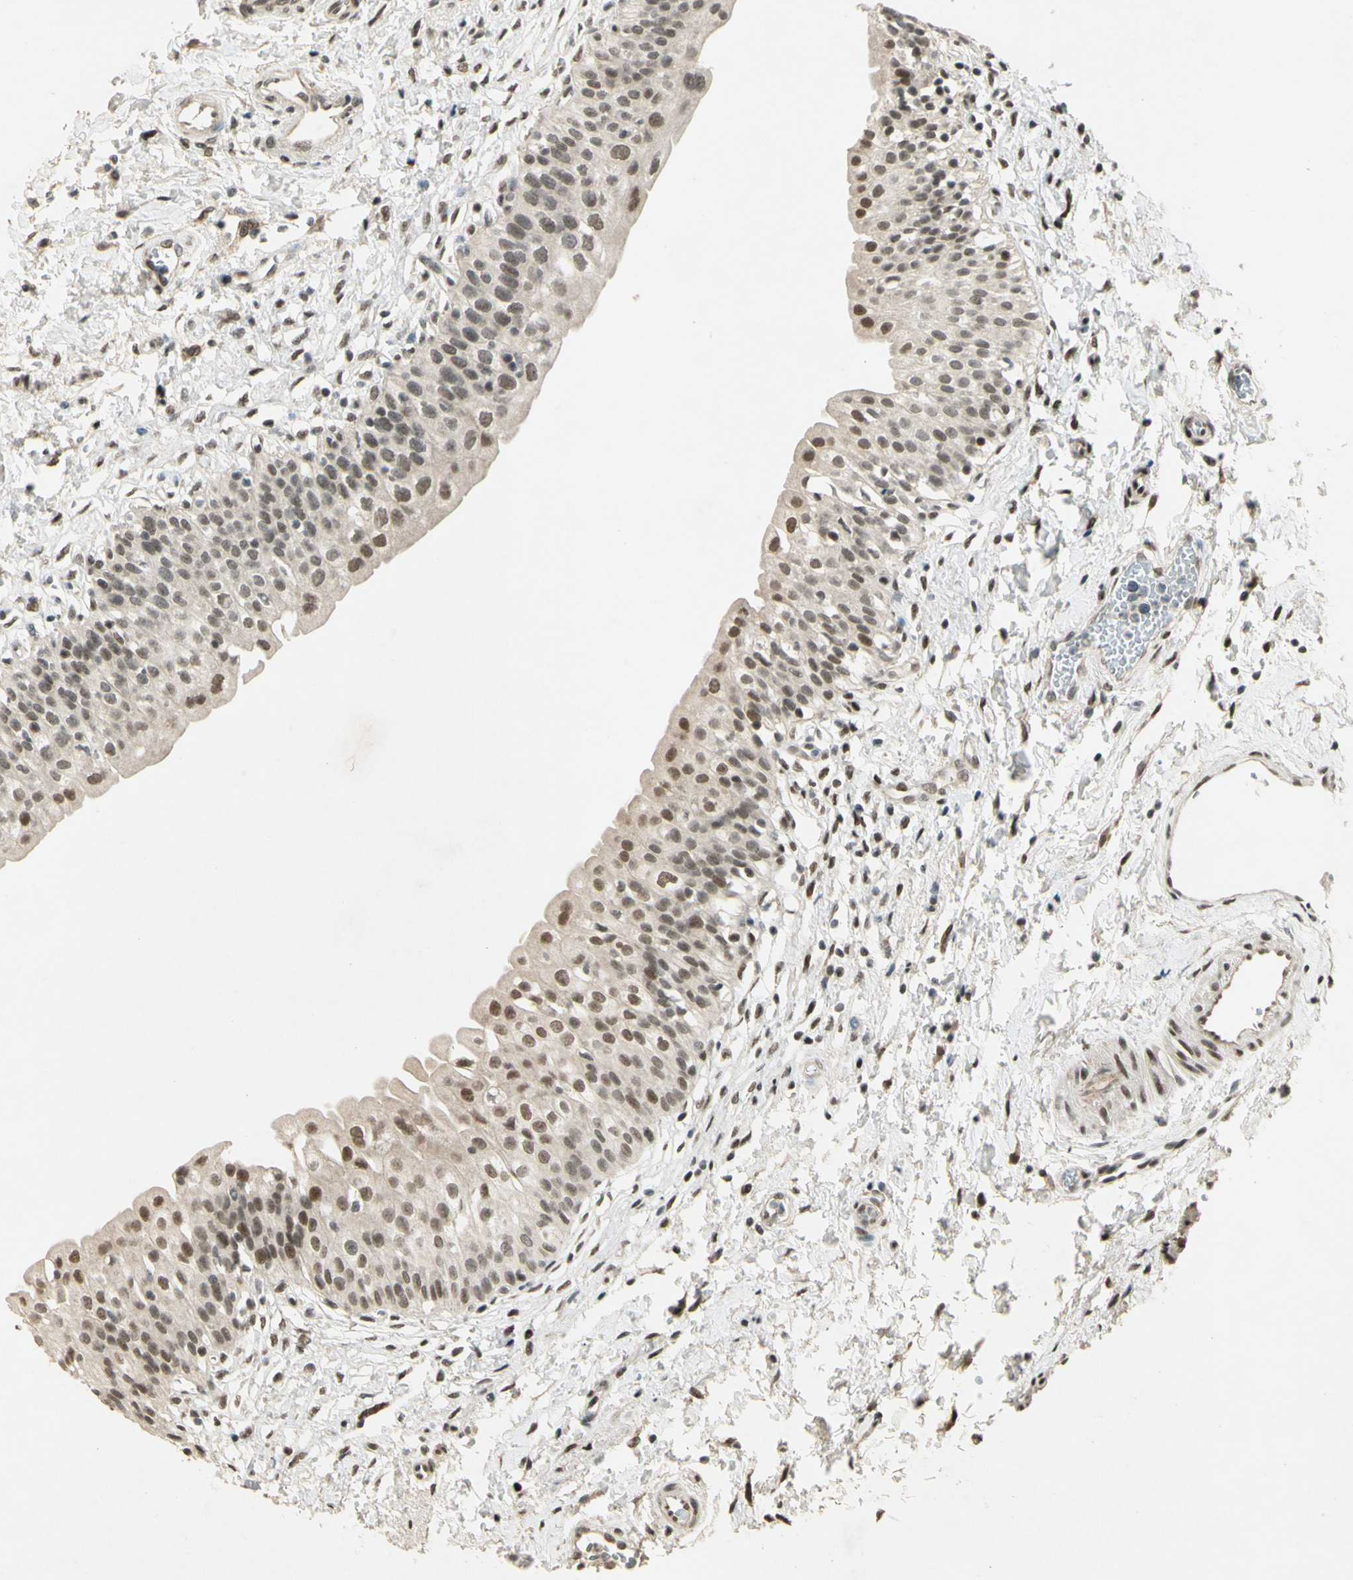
{"staining": {"intensity": "moderate", "quantity": ">75%", "location": "cytoplasmic/membranous,nuclear"}, "tissue": "urinary bladder", "cell_type": "Urothelial cells", "image_type": "normal", "snomed": [{"axis": "morphology", "description": "Normal tissue, NOS"}, {"axis": "topography", "description": "Urinary bladder"}], "caption": "Protein positivity by immunohistochemistry demonstrates moderate cytoplasmic/membranous,nuclear positivity in approximately >75% of urothelial cells in unremarkable urinary bladder.", "gene": "ZBTB4", "patient": {"sex": "male", "age": 55}}